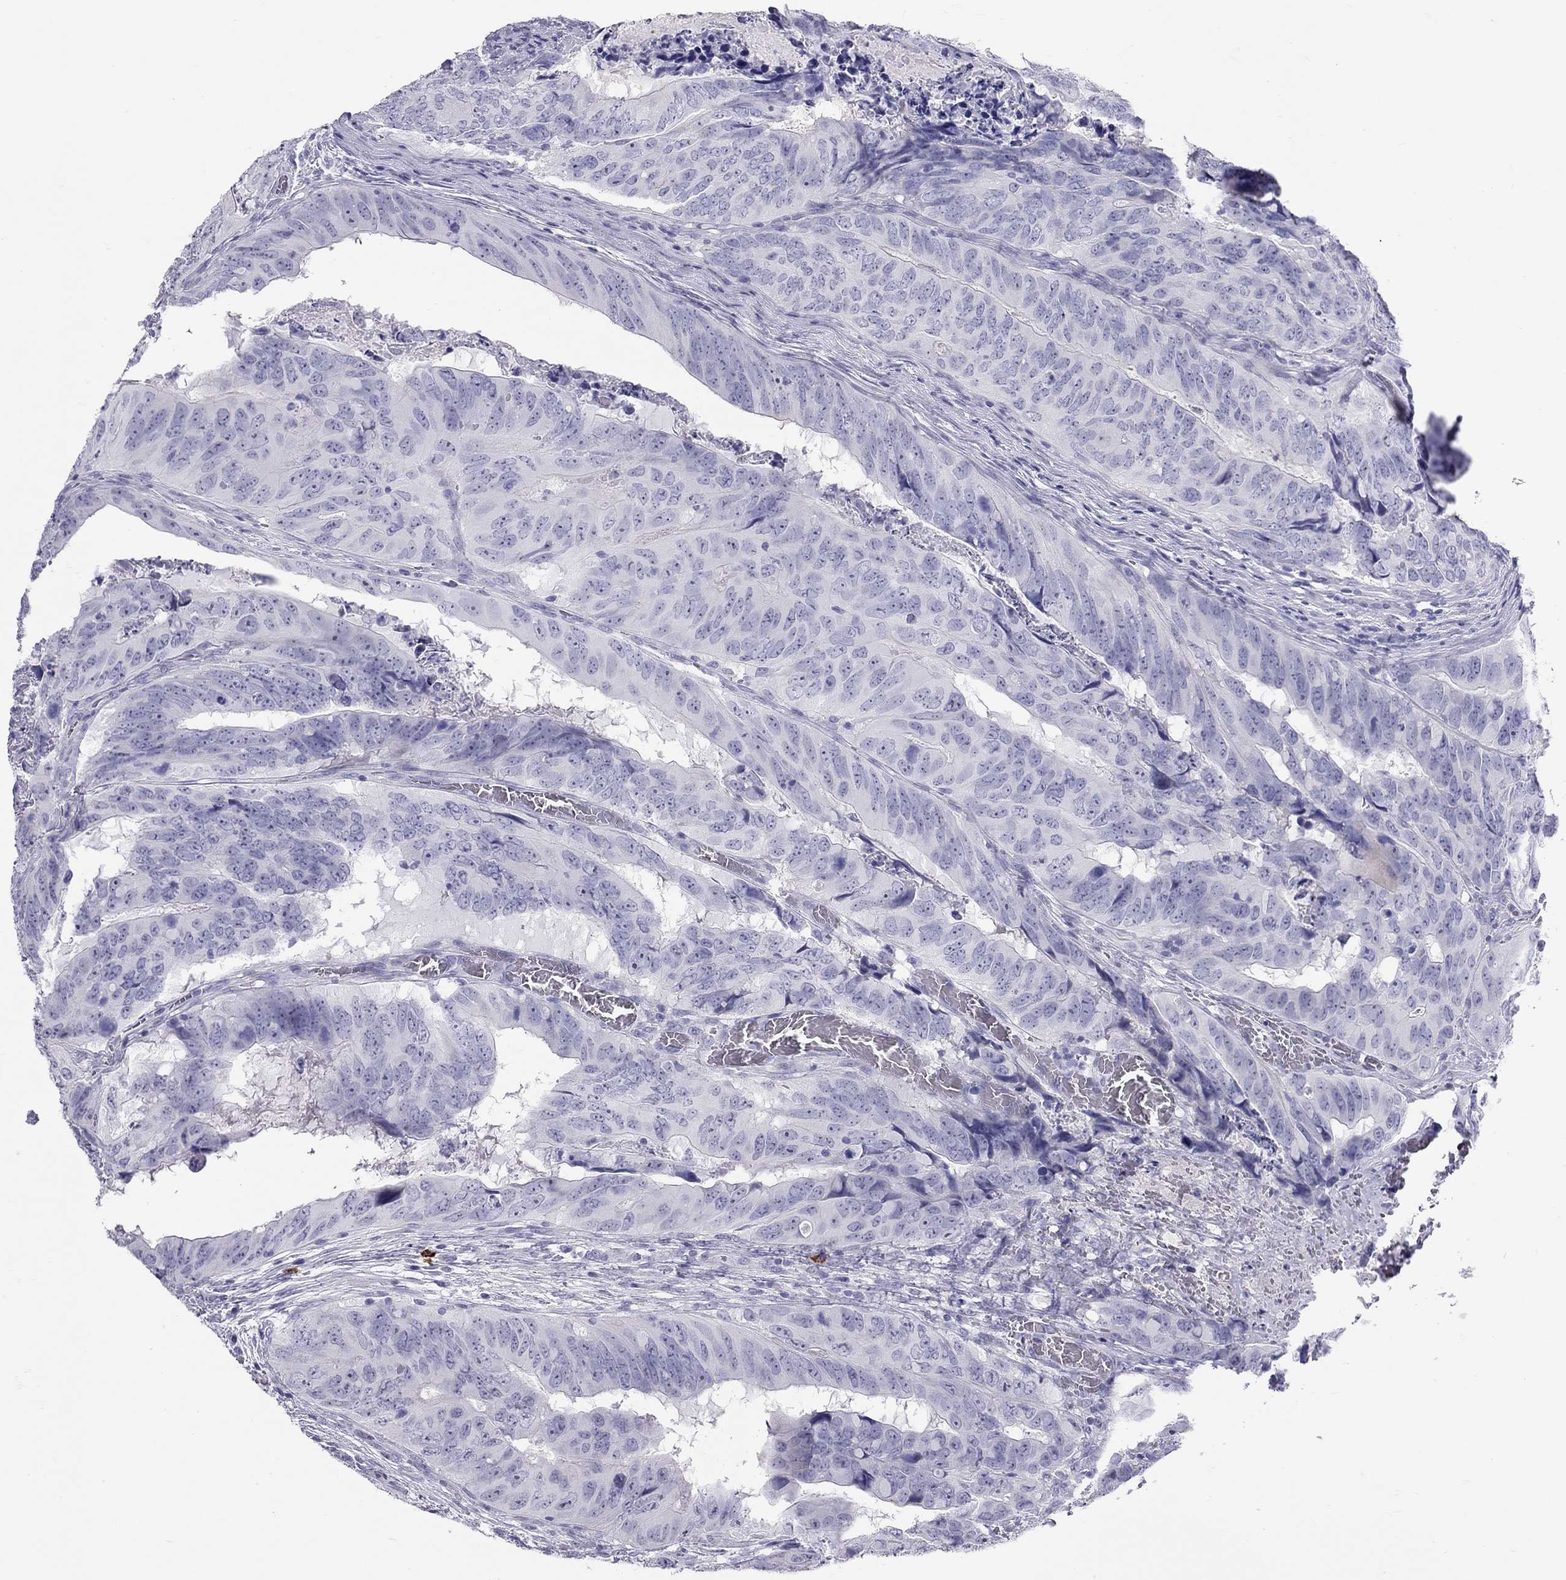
{"staining": {"intensity": "negative", "quantity": "none", "location": "none"}, "tissue": "colorectal cancer", "cell_type": "Tumor cells", "image_type": "cancer", "snomed": [{"axis": "morphology", "description": "Adenocarcinoma, NOS"}, {"axis": "topography", "description": "Colon"}], "caption": "Protein analysis of colorectal cancer (adenocarcinoma) demonstrates no significant staining in tumor cells. (DAB immunohistochemistry (IHC) visualized using brightfield microscopy, high magnification).", "gene": "IL17REL", "patient": {"sex": "male", "age": 79}}